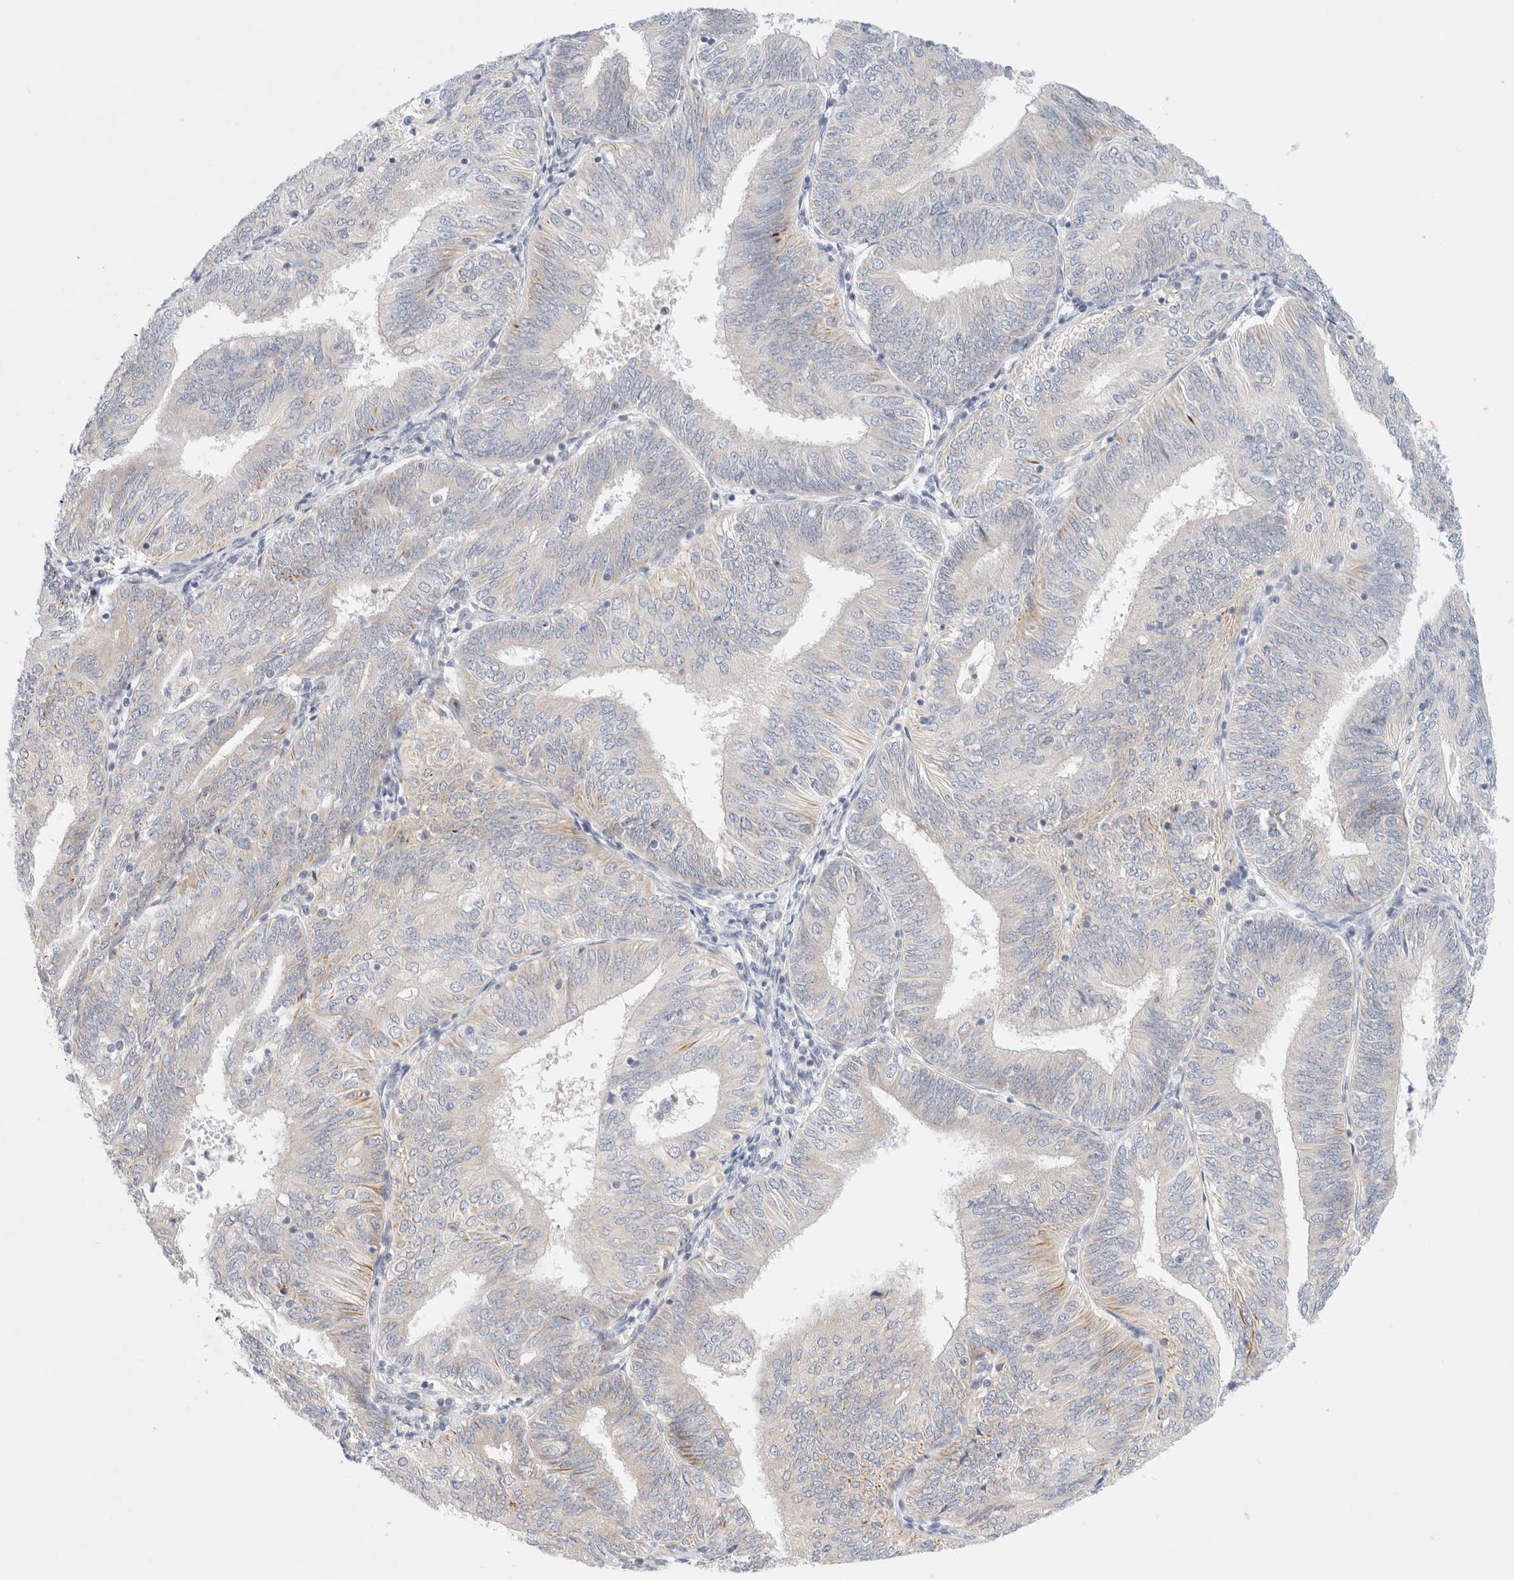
{"staining": {"intensity": "negative", "quantity": "none", "location": "none"}, "tissue": "endometrial cancer", "cell_type": "Tumor cells", "image_type": "cancer", "snomed": [{"axis": "morphology", "description": "Adenocarcinoma, NOS"}, {"axis": "topography", "description": "Endometrium"}], "caption": "Histopathology image shows no significant protein expression in tumor cells of endometrial cancer (adenocarcinoma).", "gene": "SLC25A48", "patient": {"sex": "female", "age": 58}}